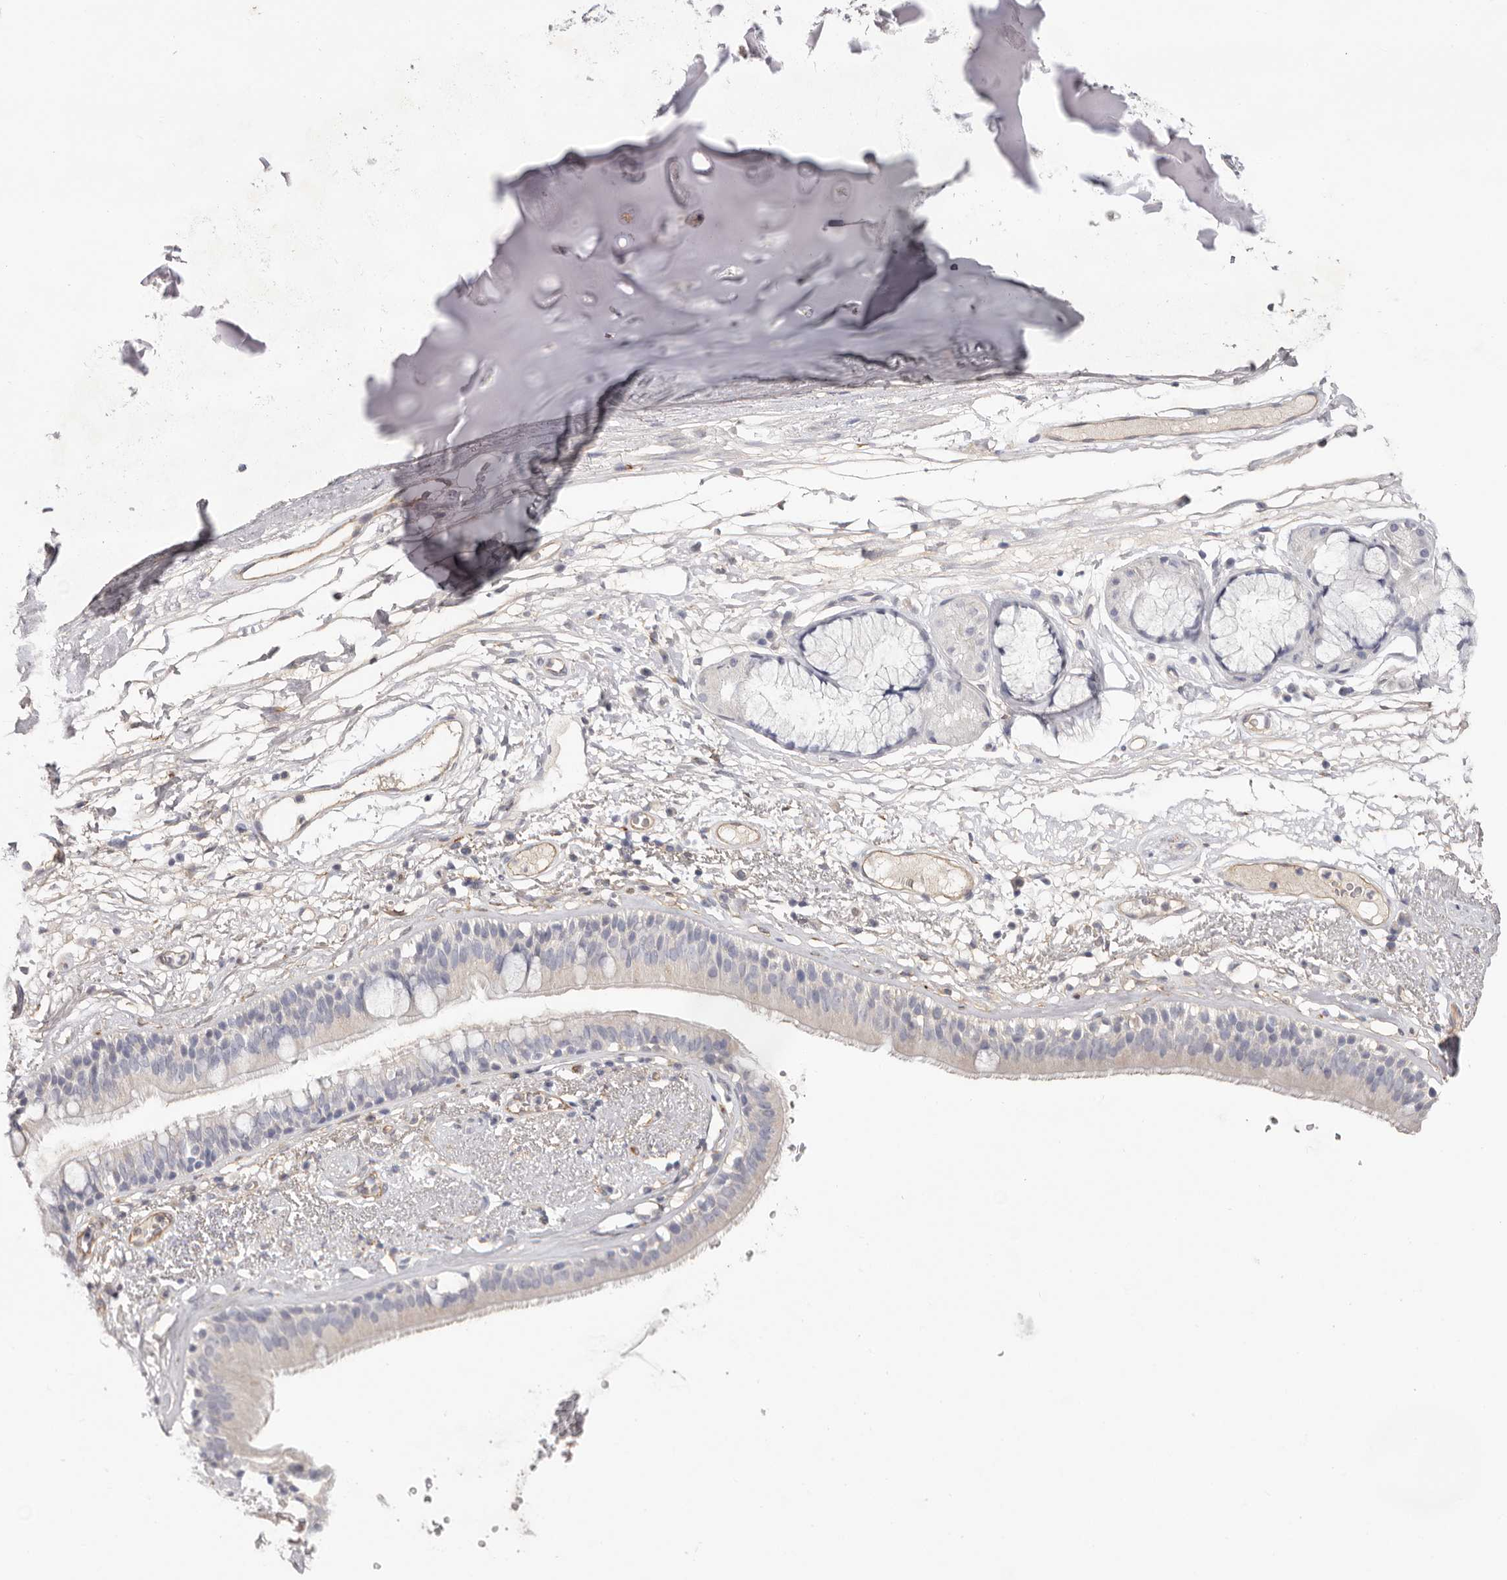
{"staining": {"intensity": "negative", "quantity": "none", "location": "none"}, "tissue": "adipose tissue", "cell_type": "Adipocytes", "image_type": "normal", "snomed": [{"axis": "morphology", "description": "Normal tissue, NOS"}, {"axis": "topography", "description": "Cartilage tissue"}], "caption": "Immunohistochemistry (IHC) micrograph of unremarkable adipose tissue: human adipose tissue stained with DAB displays no significant protein positivity in adipocytes.", "gene": "LRRC66", "patient": {"sex": "female", "age": 63}}